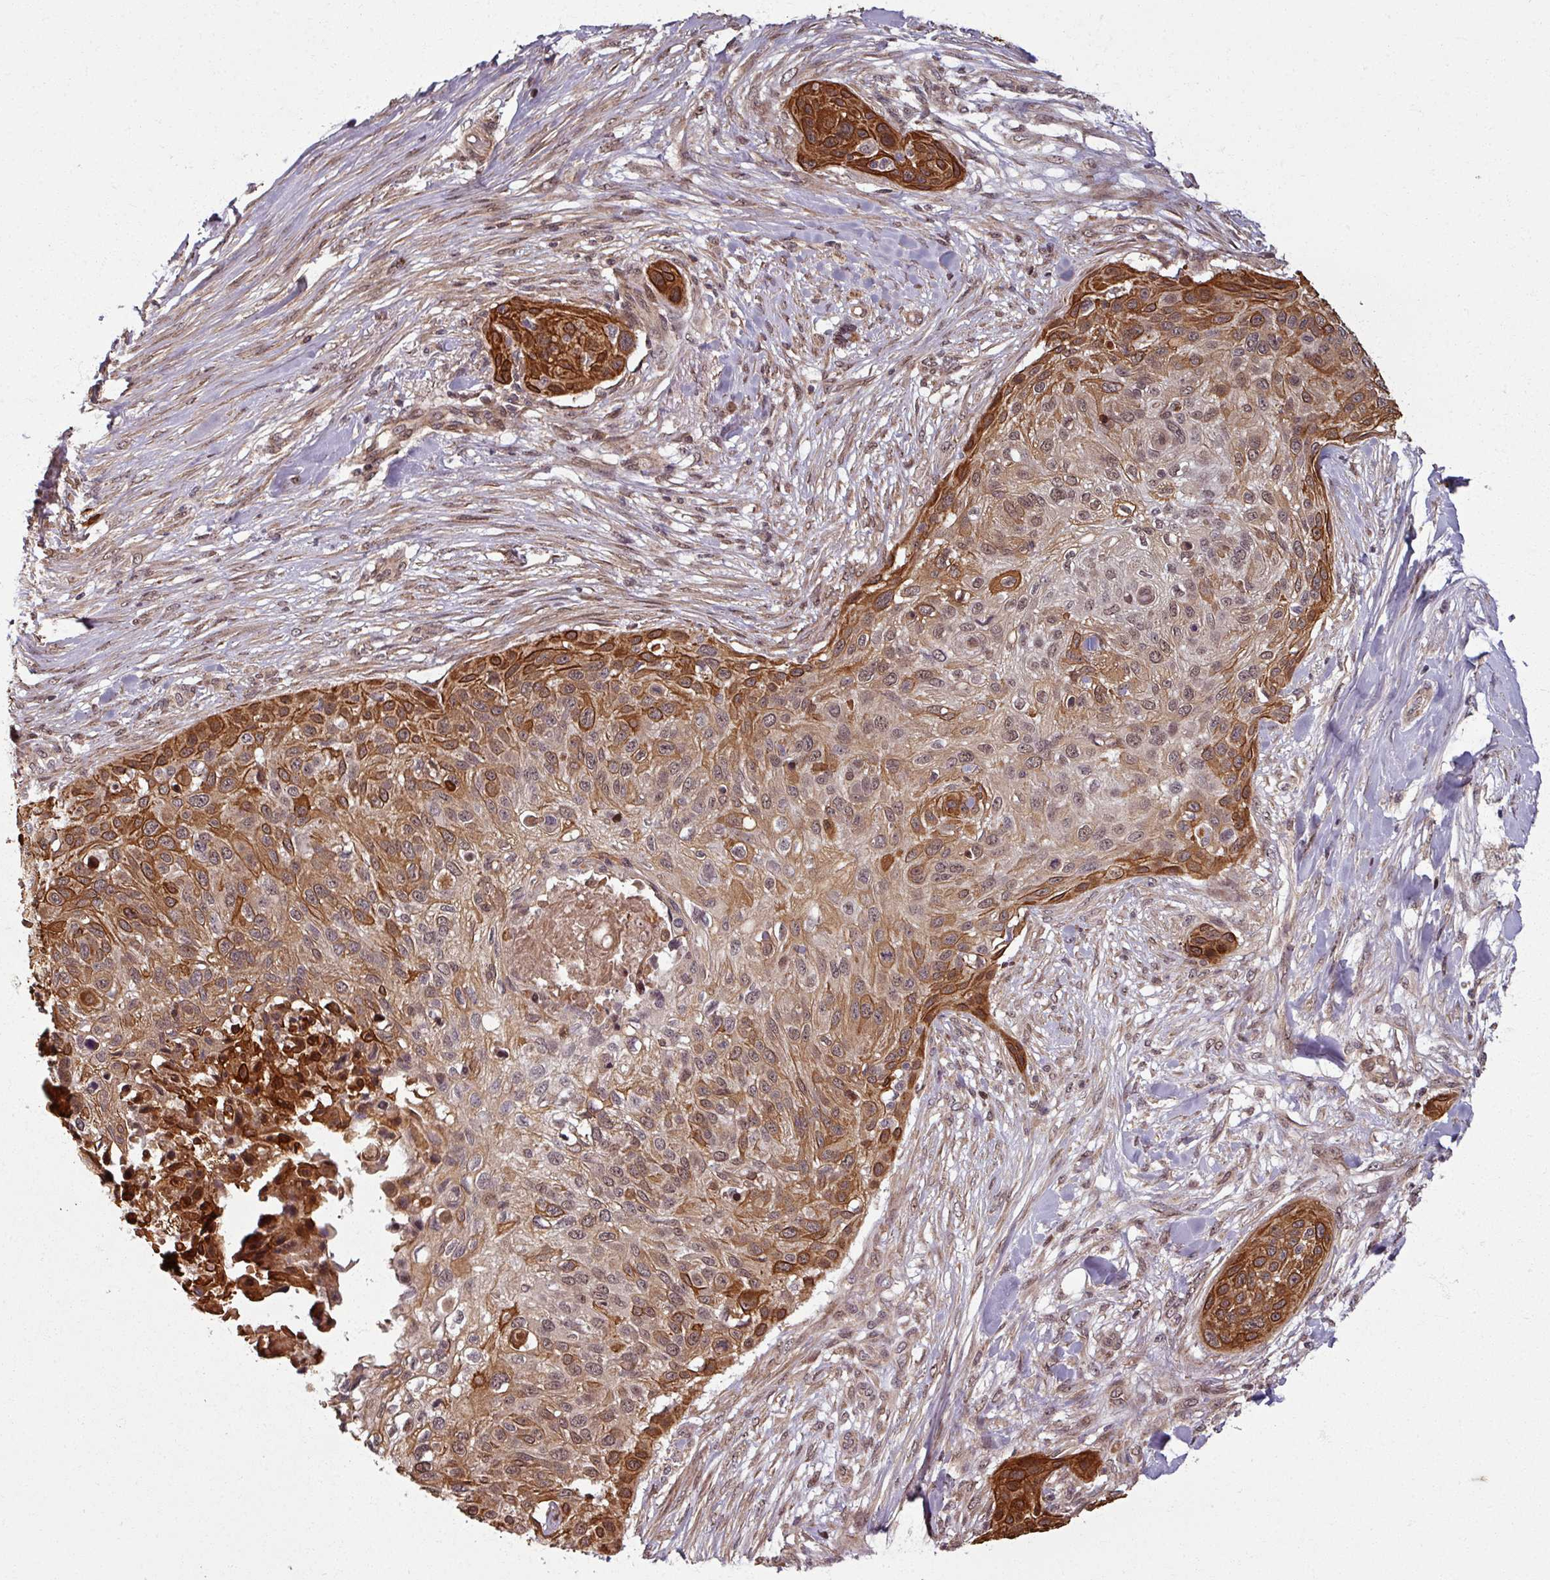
{"staining": {"intensity": "strong", "quantity": ">75%", "location": "cytoplasmic/membranous"}, "tissue": "skin cancer", "cell_type": "Tumor cells", "image_type": "cancer", "snomed": [{"axis": "morphology", "description": "Squamous cell carcinoma, NOS"}, {"axis": "topography", "description": "Skin"}], "caption": "Skin cancer (squamous cell carcinoma) stained with DAB immunohistochemistry (IHC) reveals high levels of strong cytoplasmic/membranous positivity in approximately >75% of tumor cells.", "gene": "SWI5", "patient": {"sex": "female", "age": 87}}